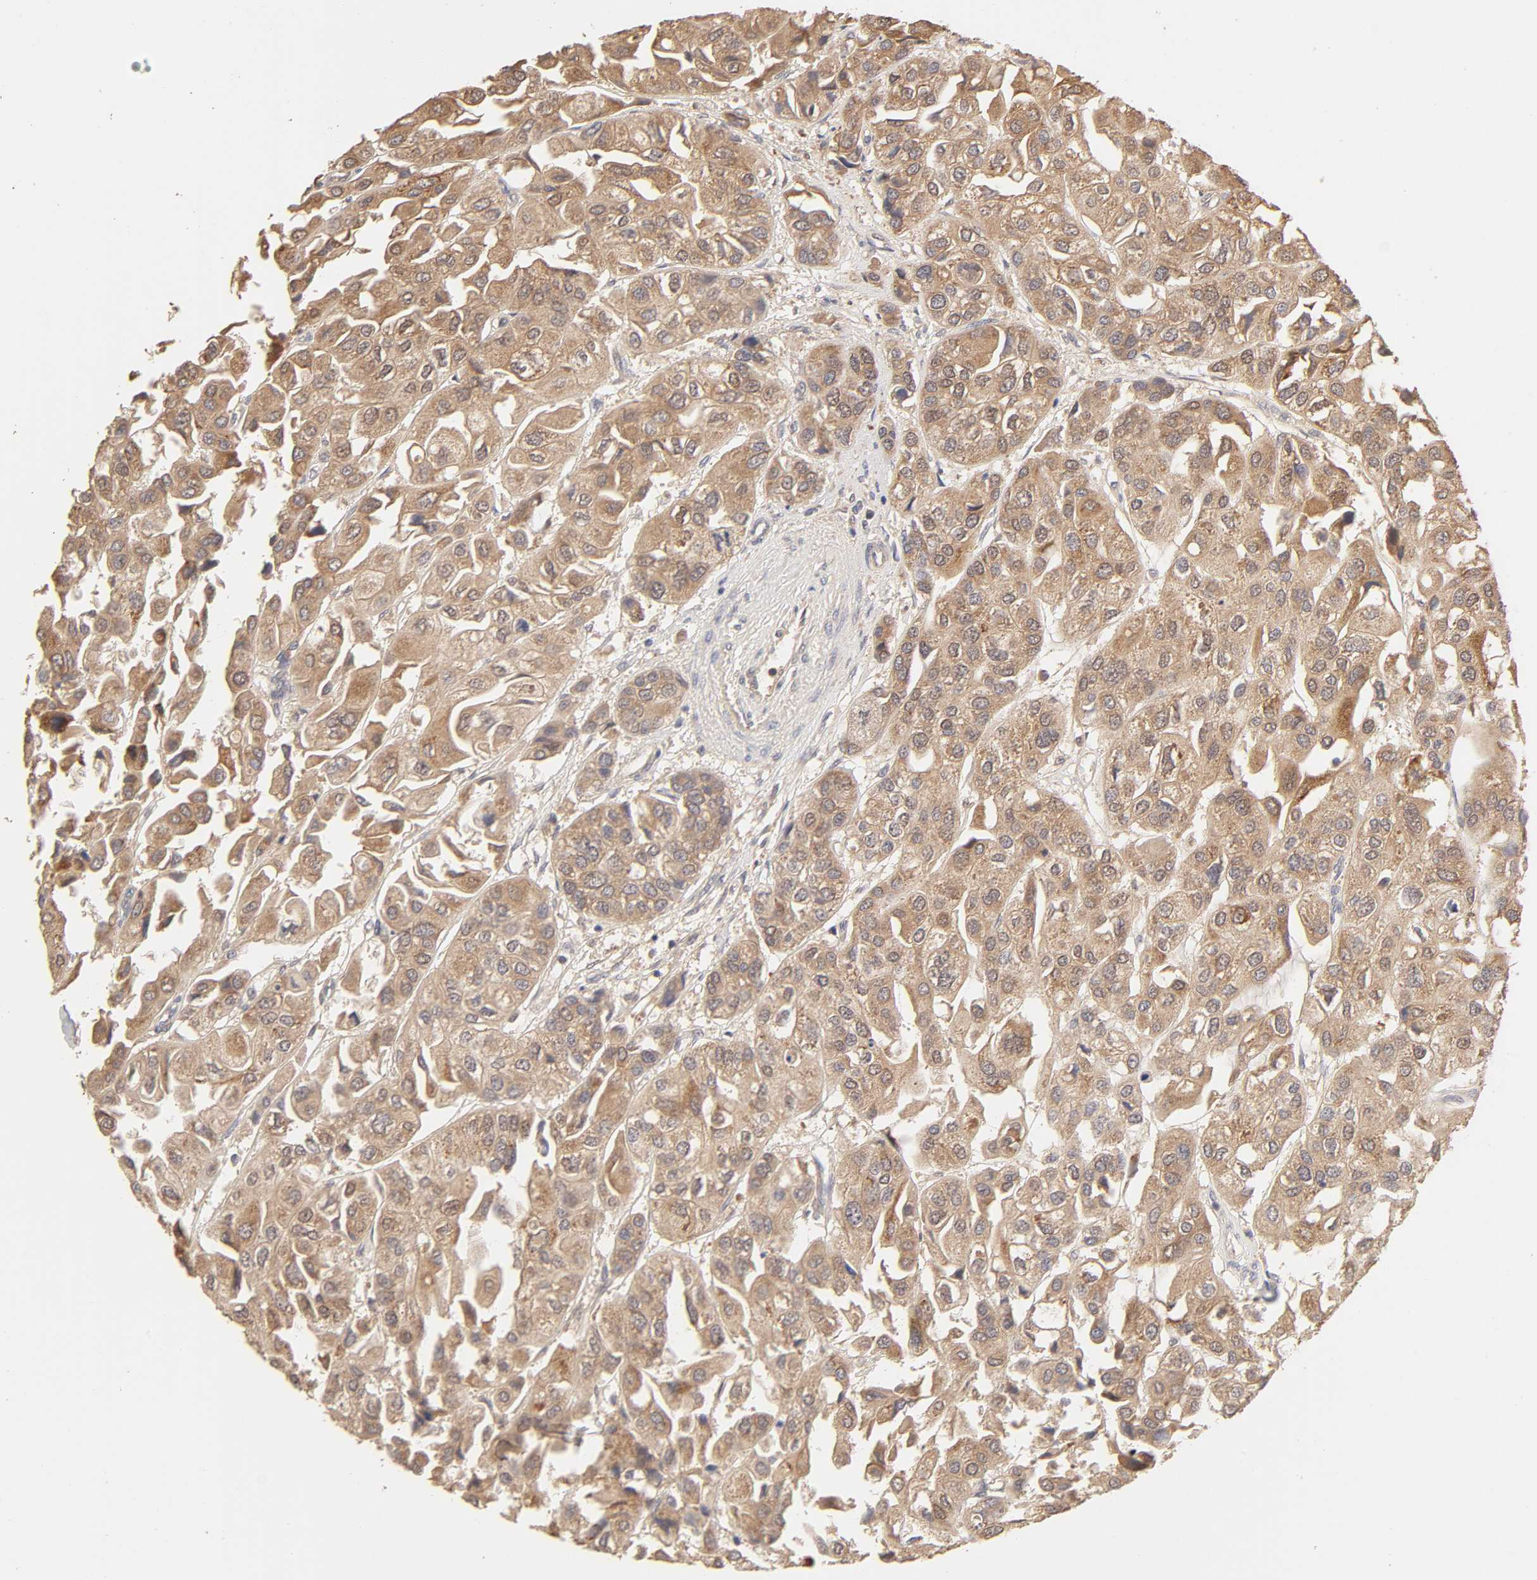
{"staining": {"intensity": "moderate", "quantity": ">75%", "location": "cytoplasmic/membranous"}, "tissue": "urothelial cancer", "cell_type": "Tumor cells", "image_type": "cancer", "snomed": [{"axis": "morphology", "description": "Urothelial carcinoma, High grade"}, {"axis": "topography", "description": "Urinary bladder"}], "caption": "Moderate cytoplasmic/membranous positivity for a protein is identified in approximately >75% of tumor cells of urothelial cancer using immunohistochemistry (IHC).", "gene": "AP1G2", "patient": {"sex": "female", "age": 64}}